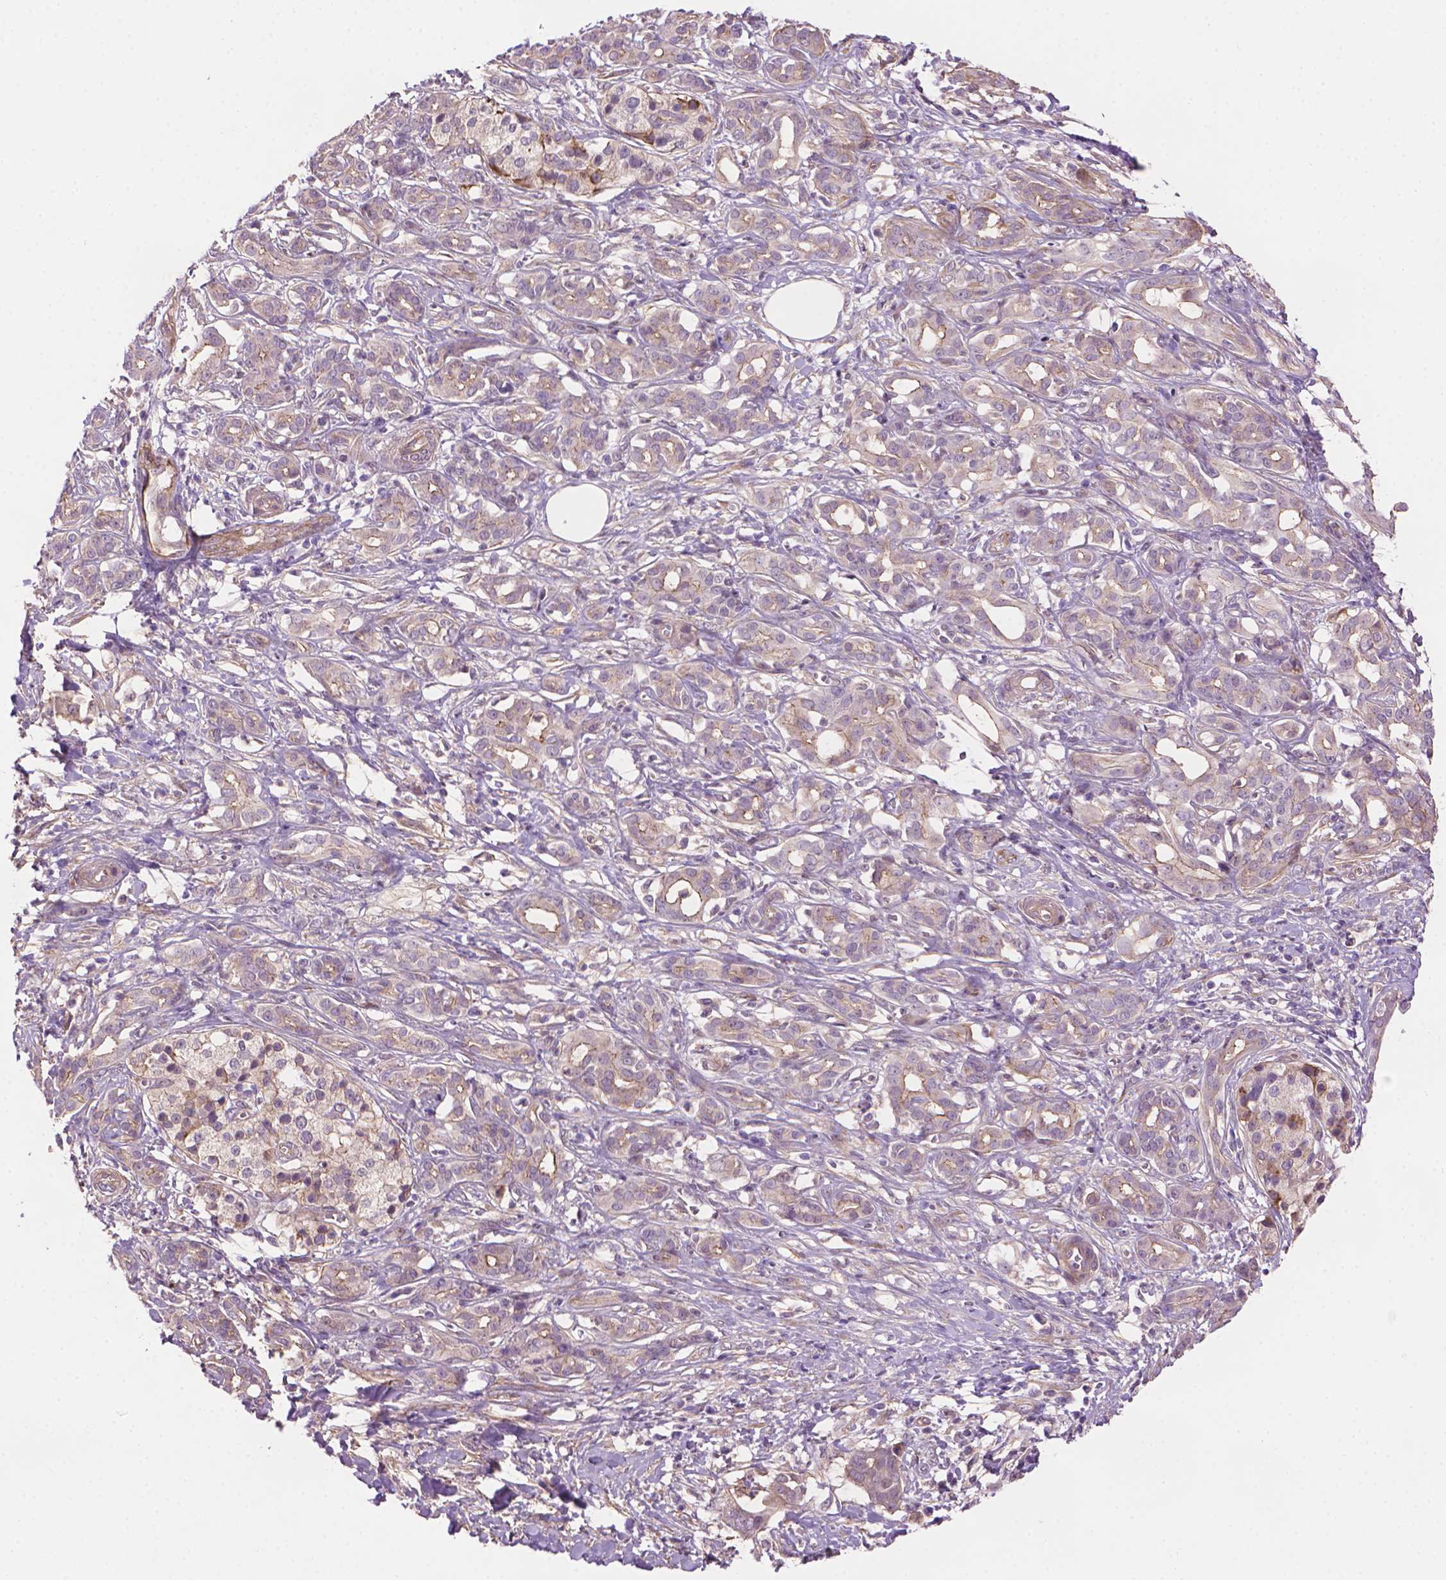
{"staining": {"intensity": "weak", "quantity": "<25%", "location": "cytoplasmic/membranous"}, "tissue": "pancreatic cancer", "cell_type": "Tumor cells", "image_type": "cancer", "snomed": [{"axis": "morphology", "description": "Adenocarcinoma, NOS"}, {"axis": "topography", "description": "Pancreas"}], "caption": "This is a photomicrograph of IHC staining of pancreatic cancer (adenocarcinoma), which shows no staining in tumor cells.", "gene": "AMMECR1", "patient": {"sex": "male", "age": 61}}